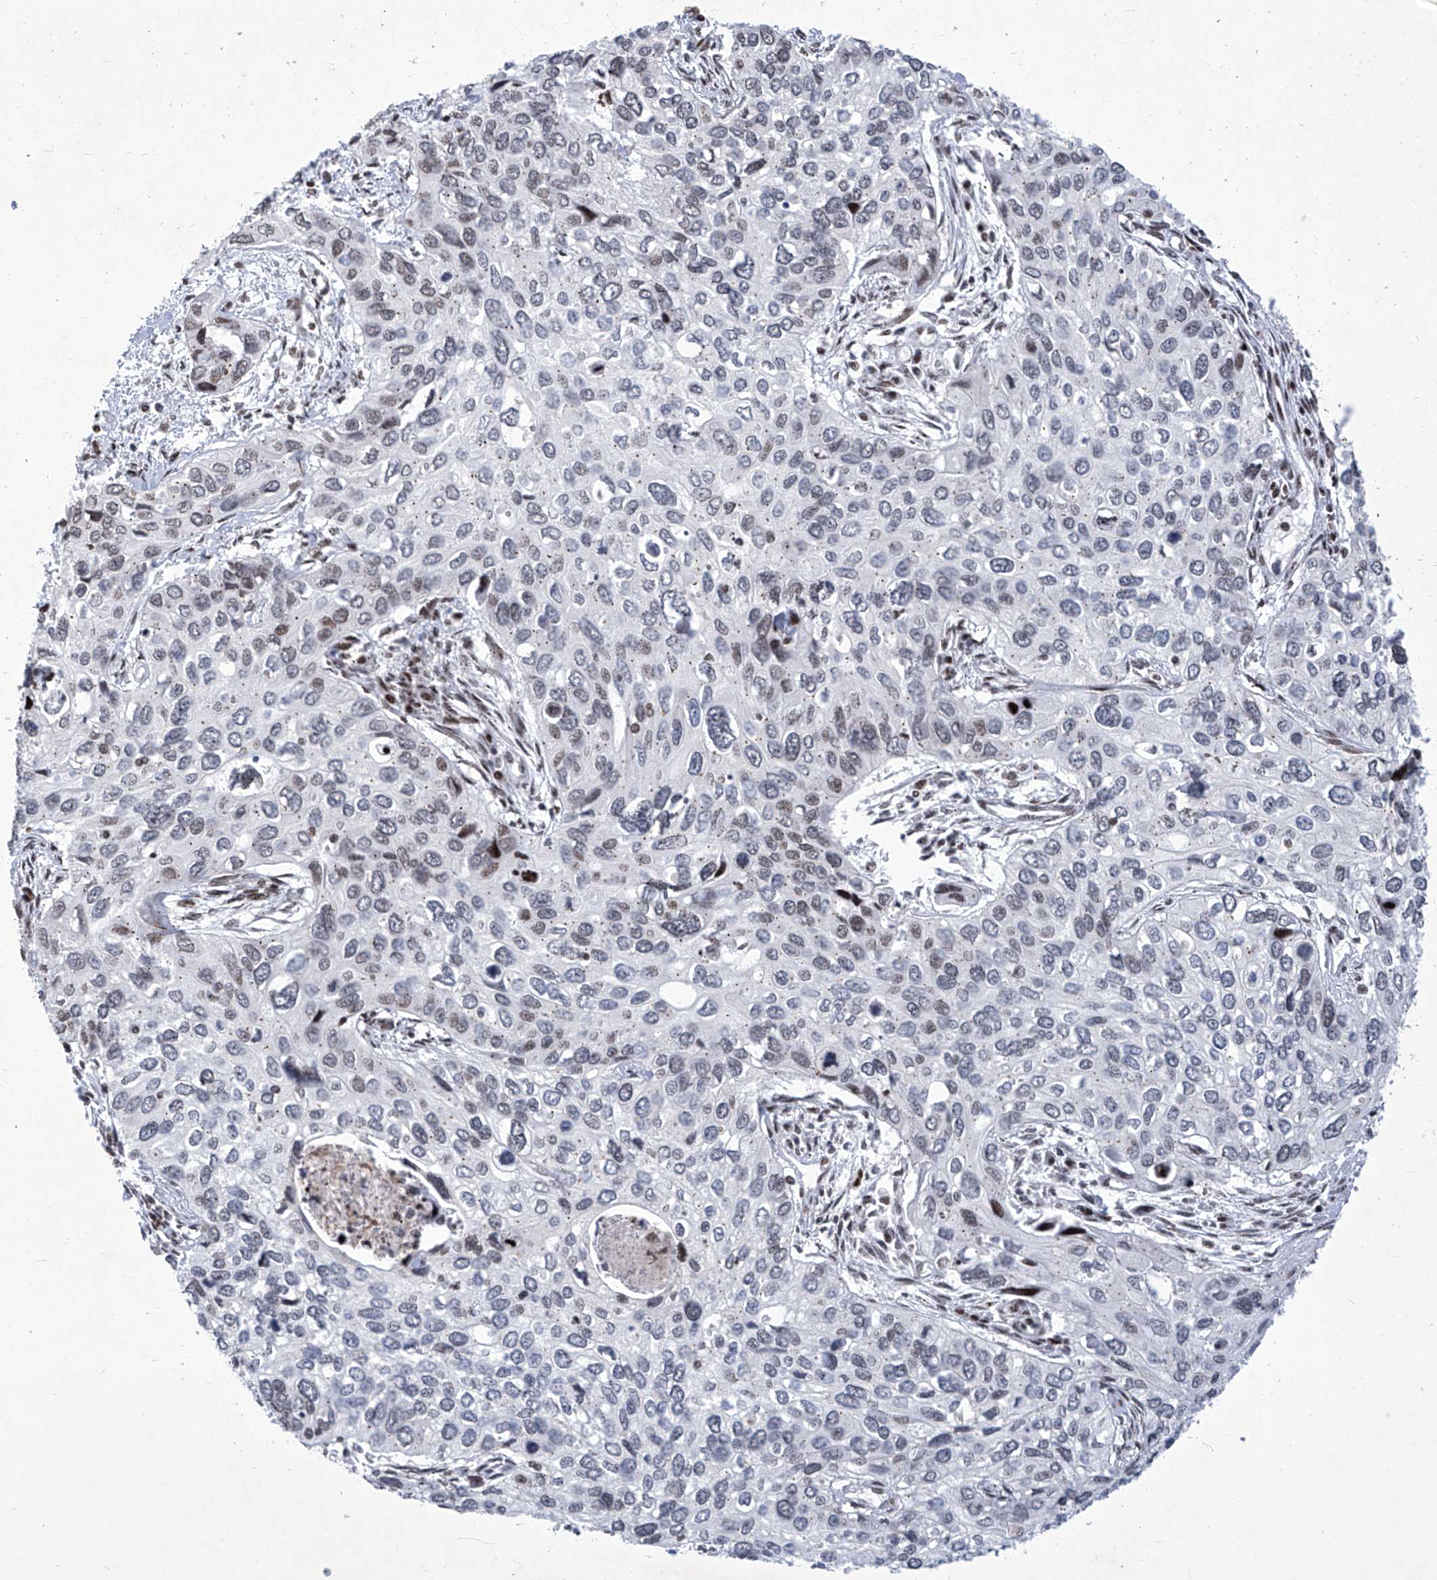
{"staining": {"intensity": "moderate", "quantity": "<25%", "location": "nuclear"}, "tissue": "cervical cancer", "cell_type": "Tumor cells", "image_type": "cancer", "snomed": [{"axis": "morphology", "description": "Squamous cell carcinoma, NOS"}, {"axis": "topography", "description": "Cervix"}], "caption": "Squamous cell carcinoma (cervical) stained with IHC displays moderate nuclear expression in approximately <25% of tumor cells.", "gene": "HEY2", "patient": {"sex": "female", "age": 55}}